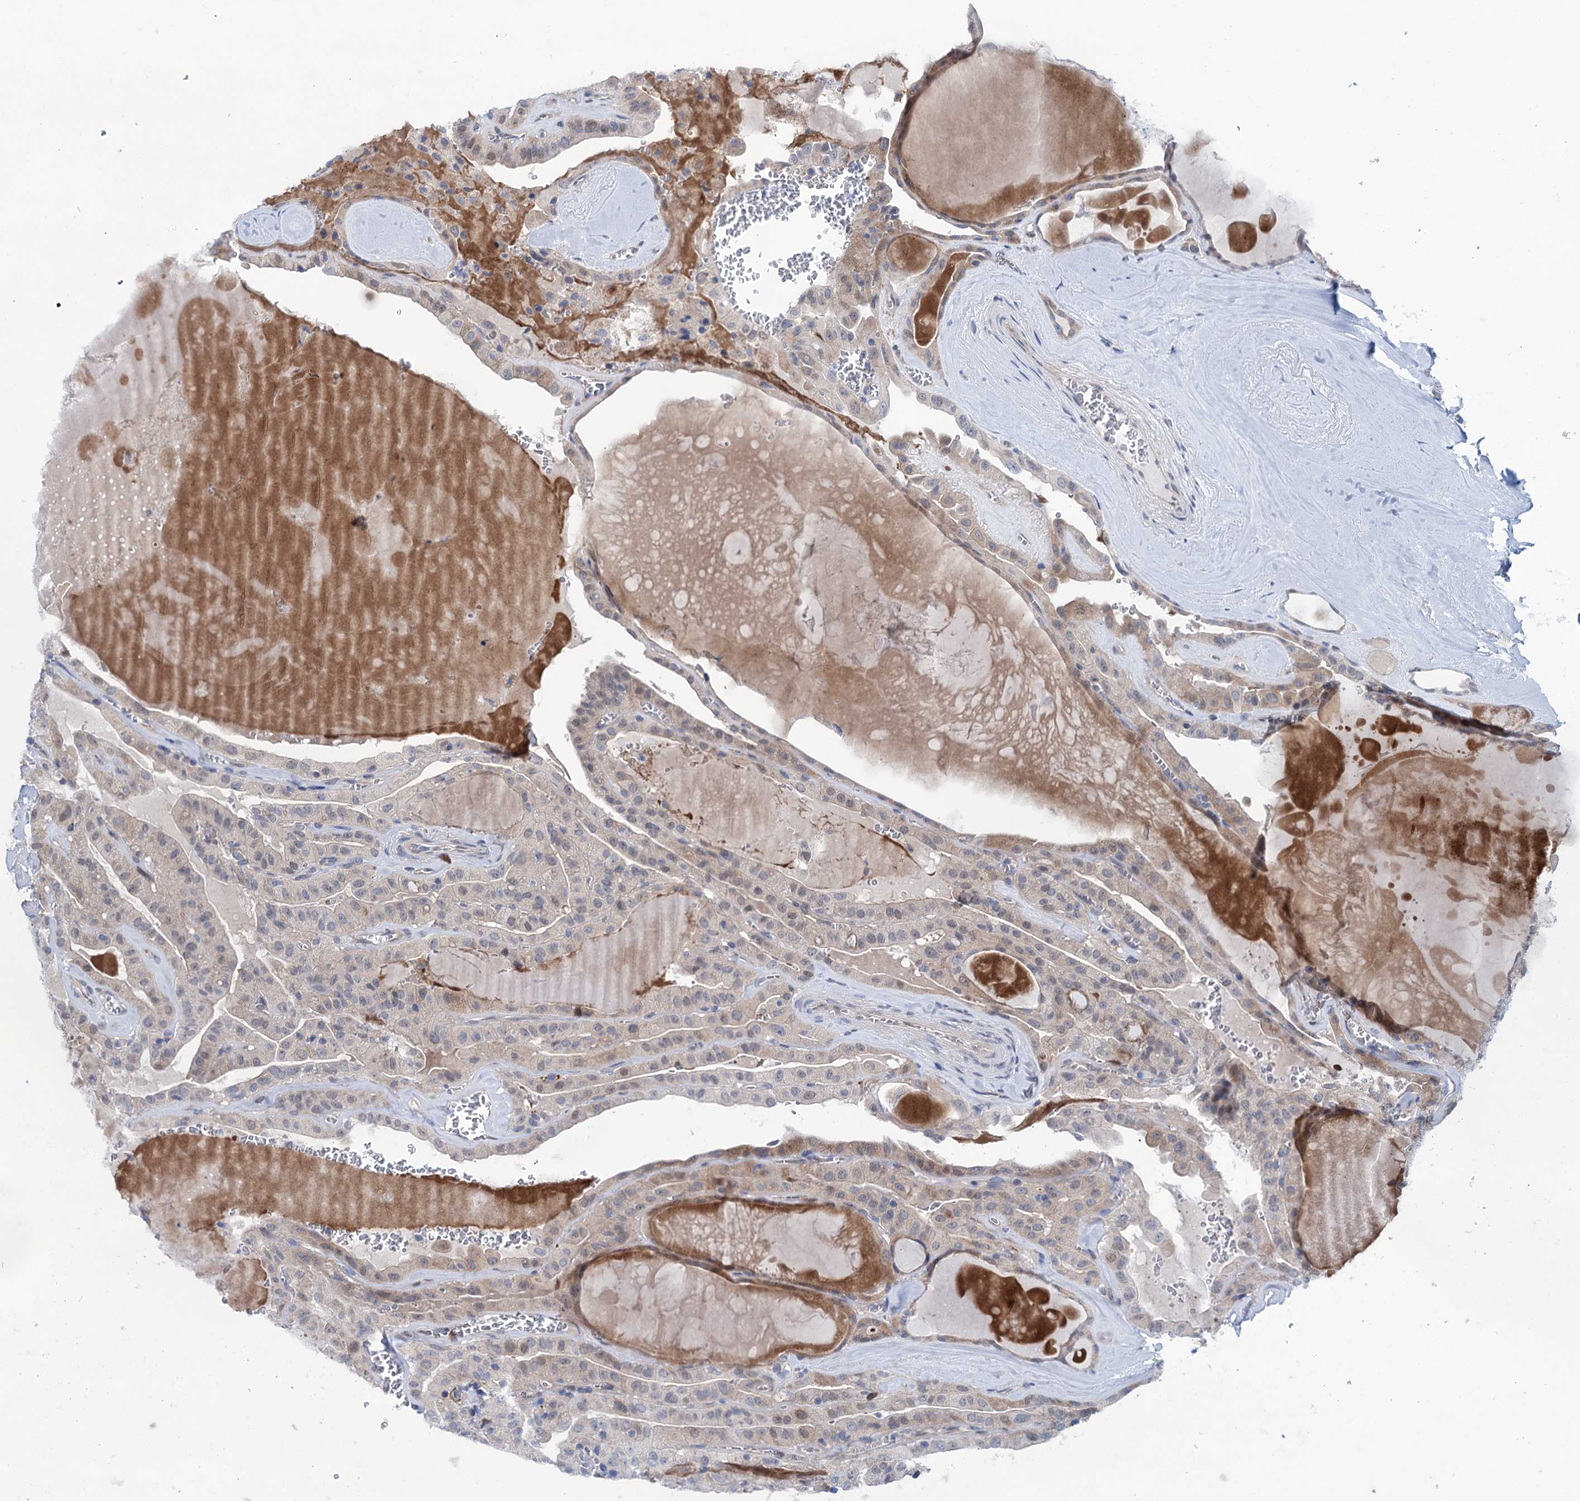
{"staining": {"intensity": "weak", "quantity": "<25%", "location": "cytoplasmic/membranous"}, "tissue": "thyroid cancer", "cell_type": "Tumor cells", "image_type": "cancer", "snomed": [{"axis": "morphology", "description": "Papillary adenocarcinoma, NOS"}, {"axis": "topography", "description": "Thyroid gland"}], "caption": "This is an immunohistochemistry photomicrograph of thyroid cancer. There is no positivity in tumor cells.", "gene": "EYA4", "patient": {"sex": "male", "age": 52}}